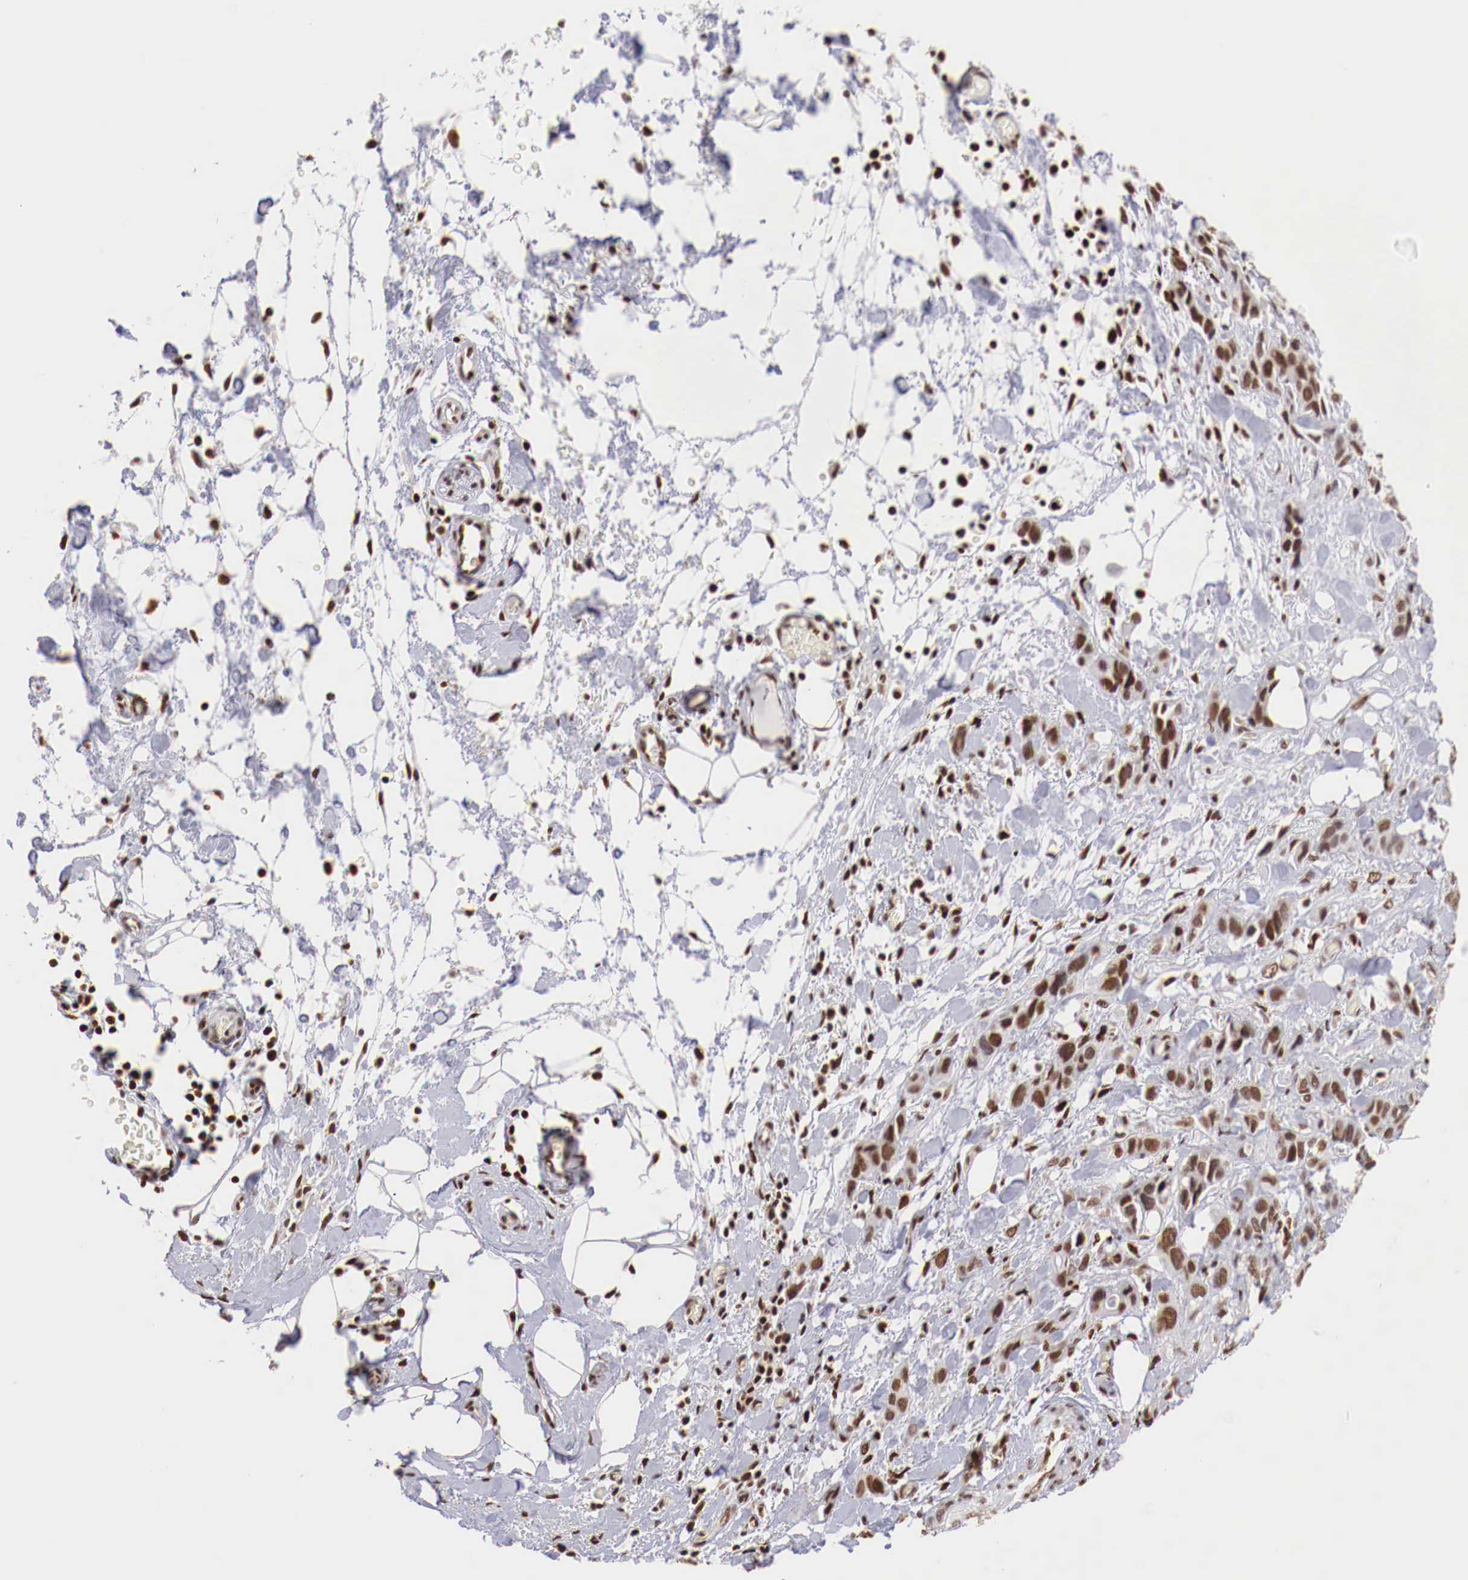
{"staining": {"intensity": "moderate", "quantity": ">75%", "location": "nuclear"}, "tissue": "stomach cancer", "cell_type": "Tumor cells", "image_type": "cancer", "snomed": [{"axis": "morphology", "description": "Adenocarcinoma, NOS"}, {"axis": "topography", "description": "Stomach, upper"}], "caption": "The immunohistochemical stain shows moderate nuclear positivity in tumor cells of stomach adenocarcinoma tissue.", "gene": "MAX", "patient": {"sex": "male", "age": 47}}